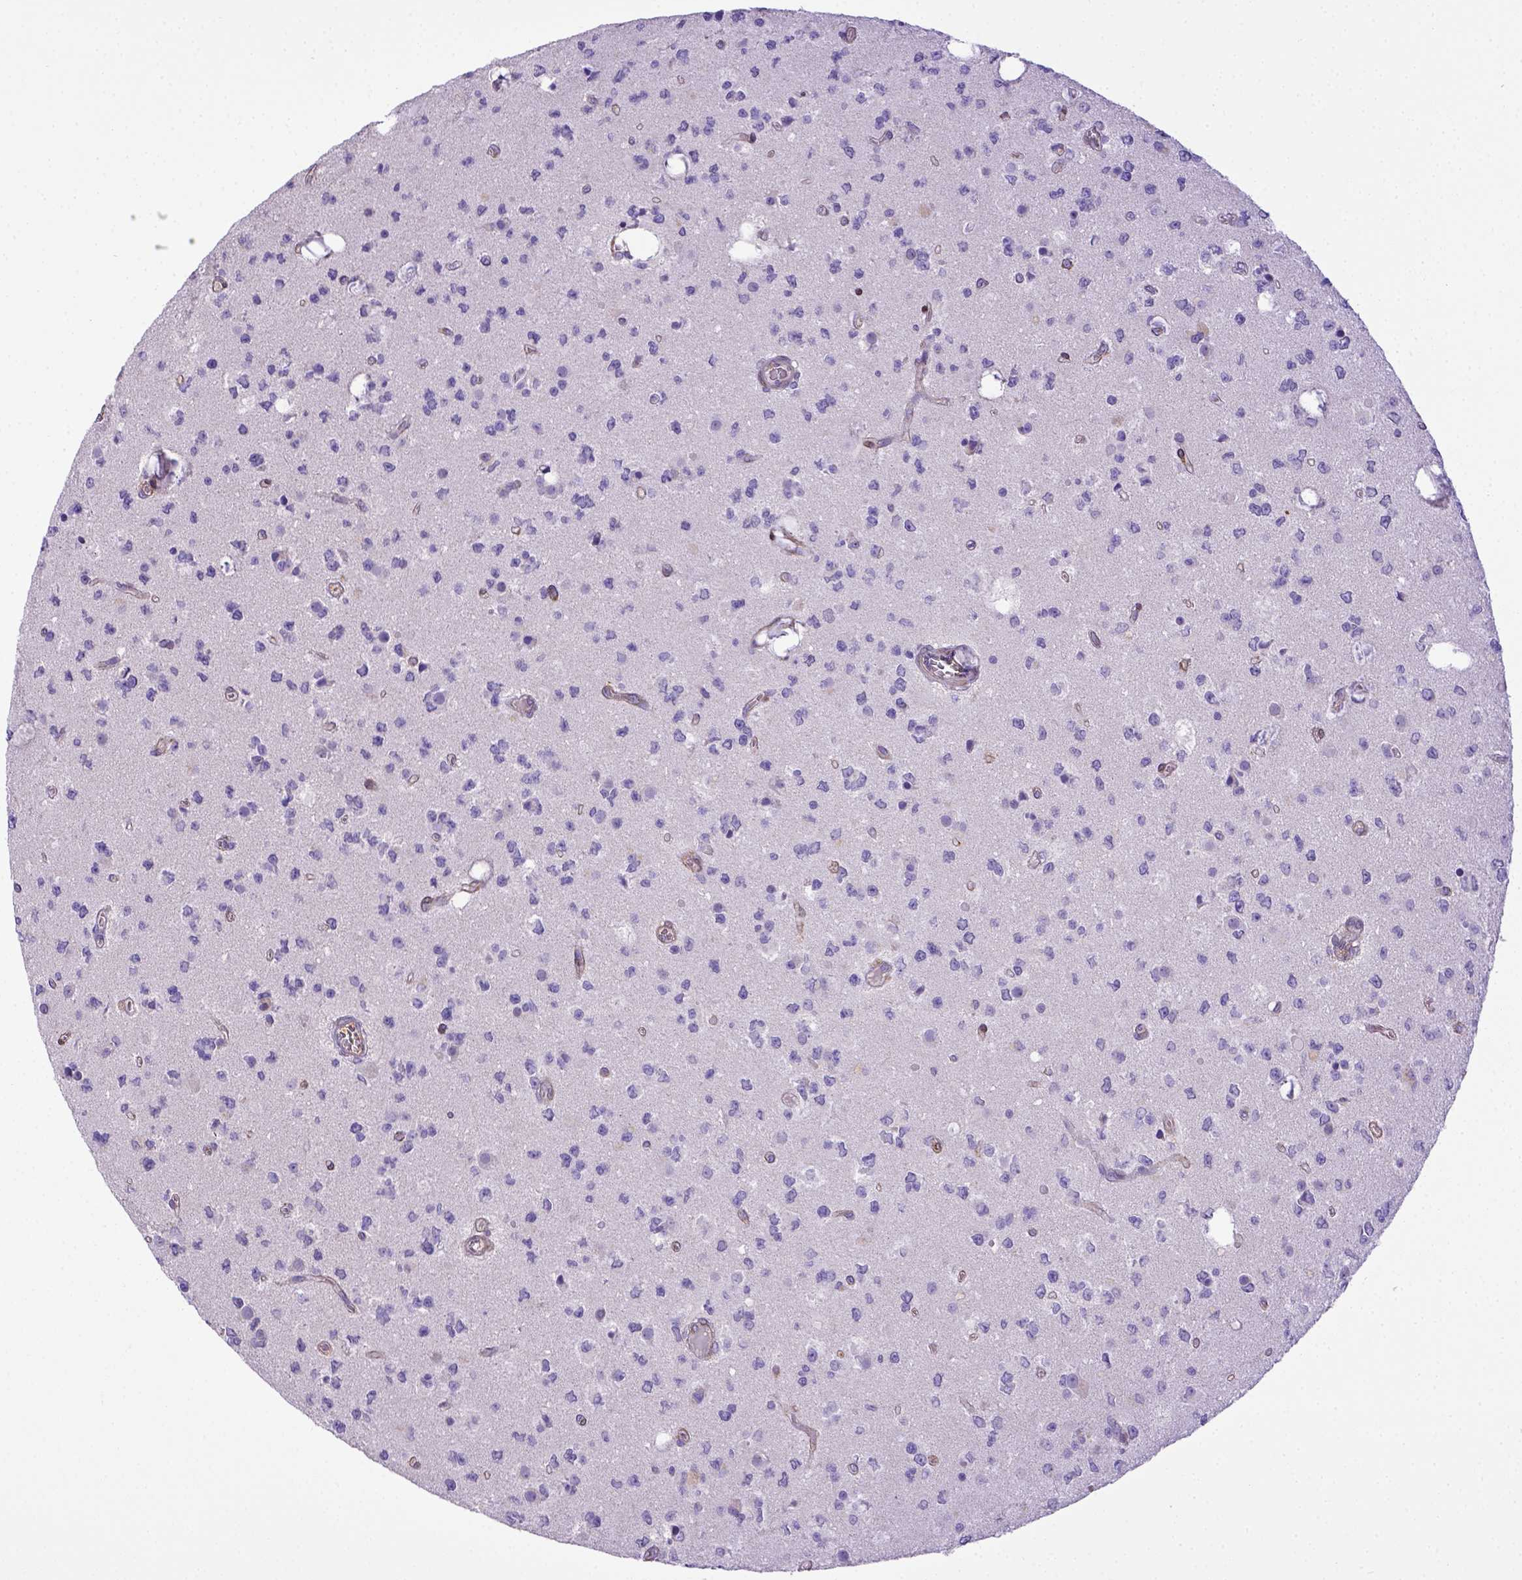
{"staining": {"intensity": "negative", "quantity": "none", "location": "none"}, "tissue": "glioma", "cell_type": "Tumor cells", "image_type": "cancer", "snomed": [{"axis": "morphology", "description": "Glioma, malignant, Low grade"}, {"axis": "topography", "description": "Brain"}], "caption": "Tumor cells are negative for brown protein staining in low-grade glioma (malignant).", "gene": "BTN1A1", "patient": {"sex": "female", "age": 45}}